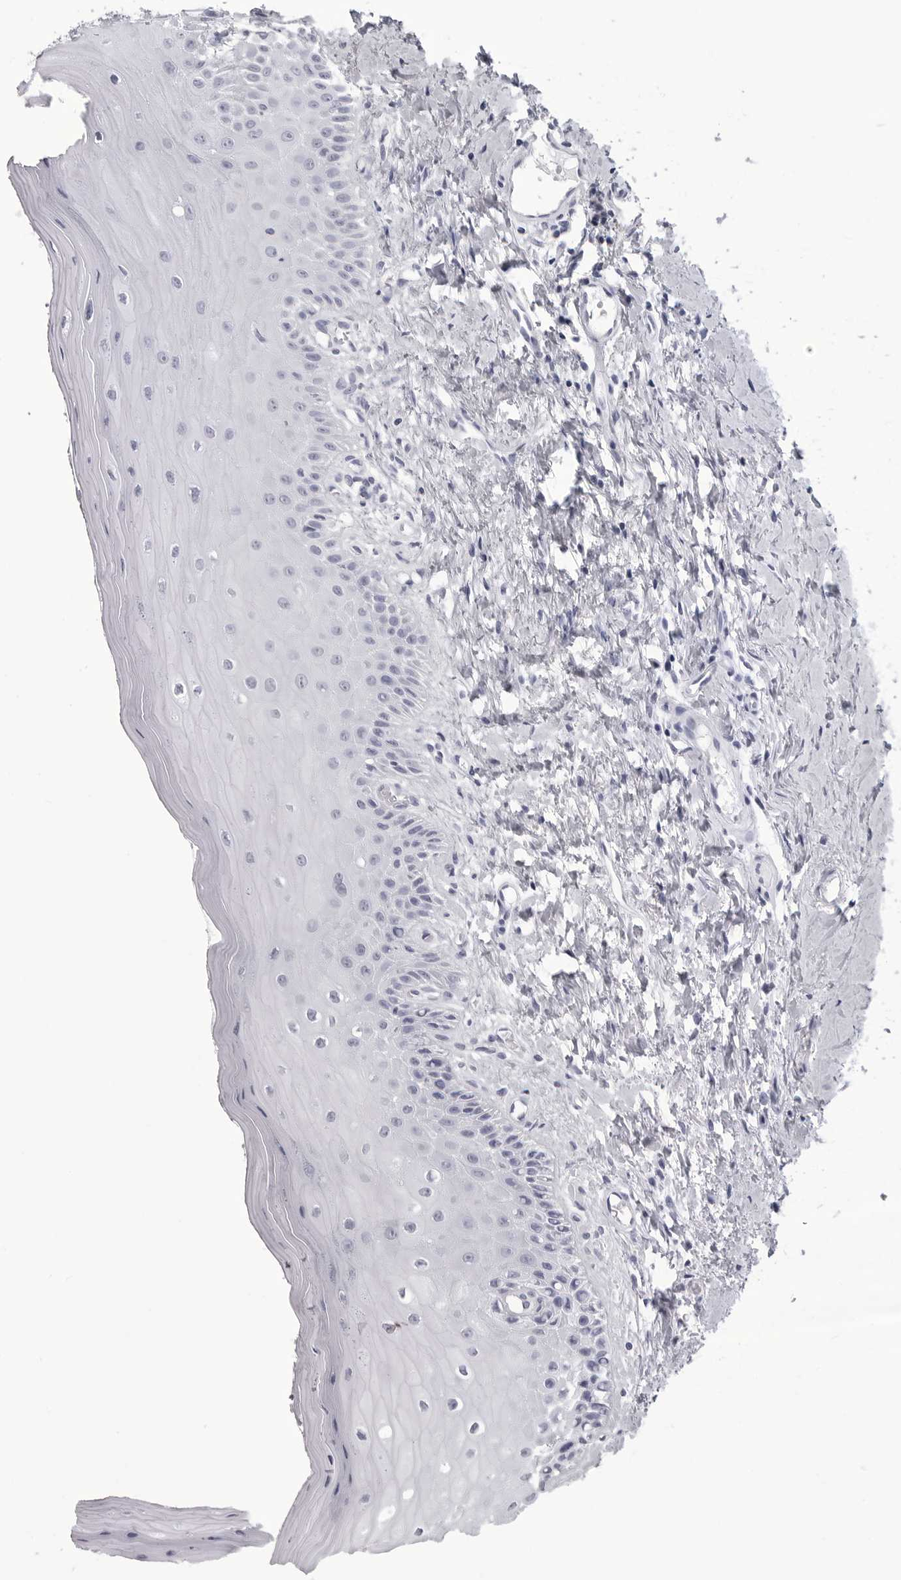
{"staining": {"intensity": "negative", "quantity": "none", "location": "none"}, "tissue": "oral mucosa", "cell_type": "Squamous epithelial cells", "image_type": "normal", "snomed": [{"axis": "morphology", "description": "Normal tissue, NOS"}, {"axis": "topography", "description": "Oral tissue"}], "caption": "Immunohistochemistry of benign human oral mucosa shows no positivity in squamous epithelial cells. (Stains: DAB immunohistochemistry (IHC) with hematoxylin counter stain, Microscopy: brightfield microscopy at high magnification).", "gene": "LGALS4", "patient": {"sex": "male", "age": 66}}